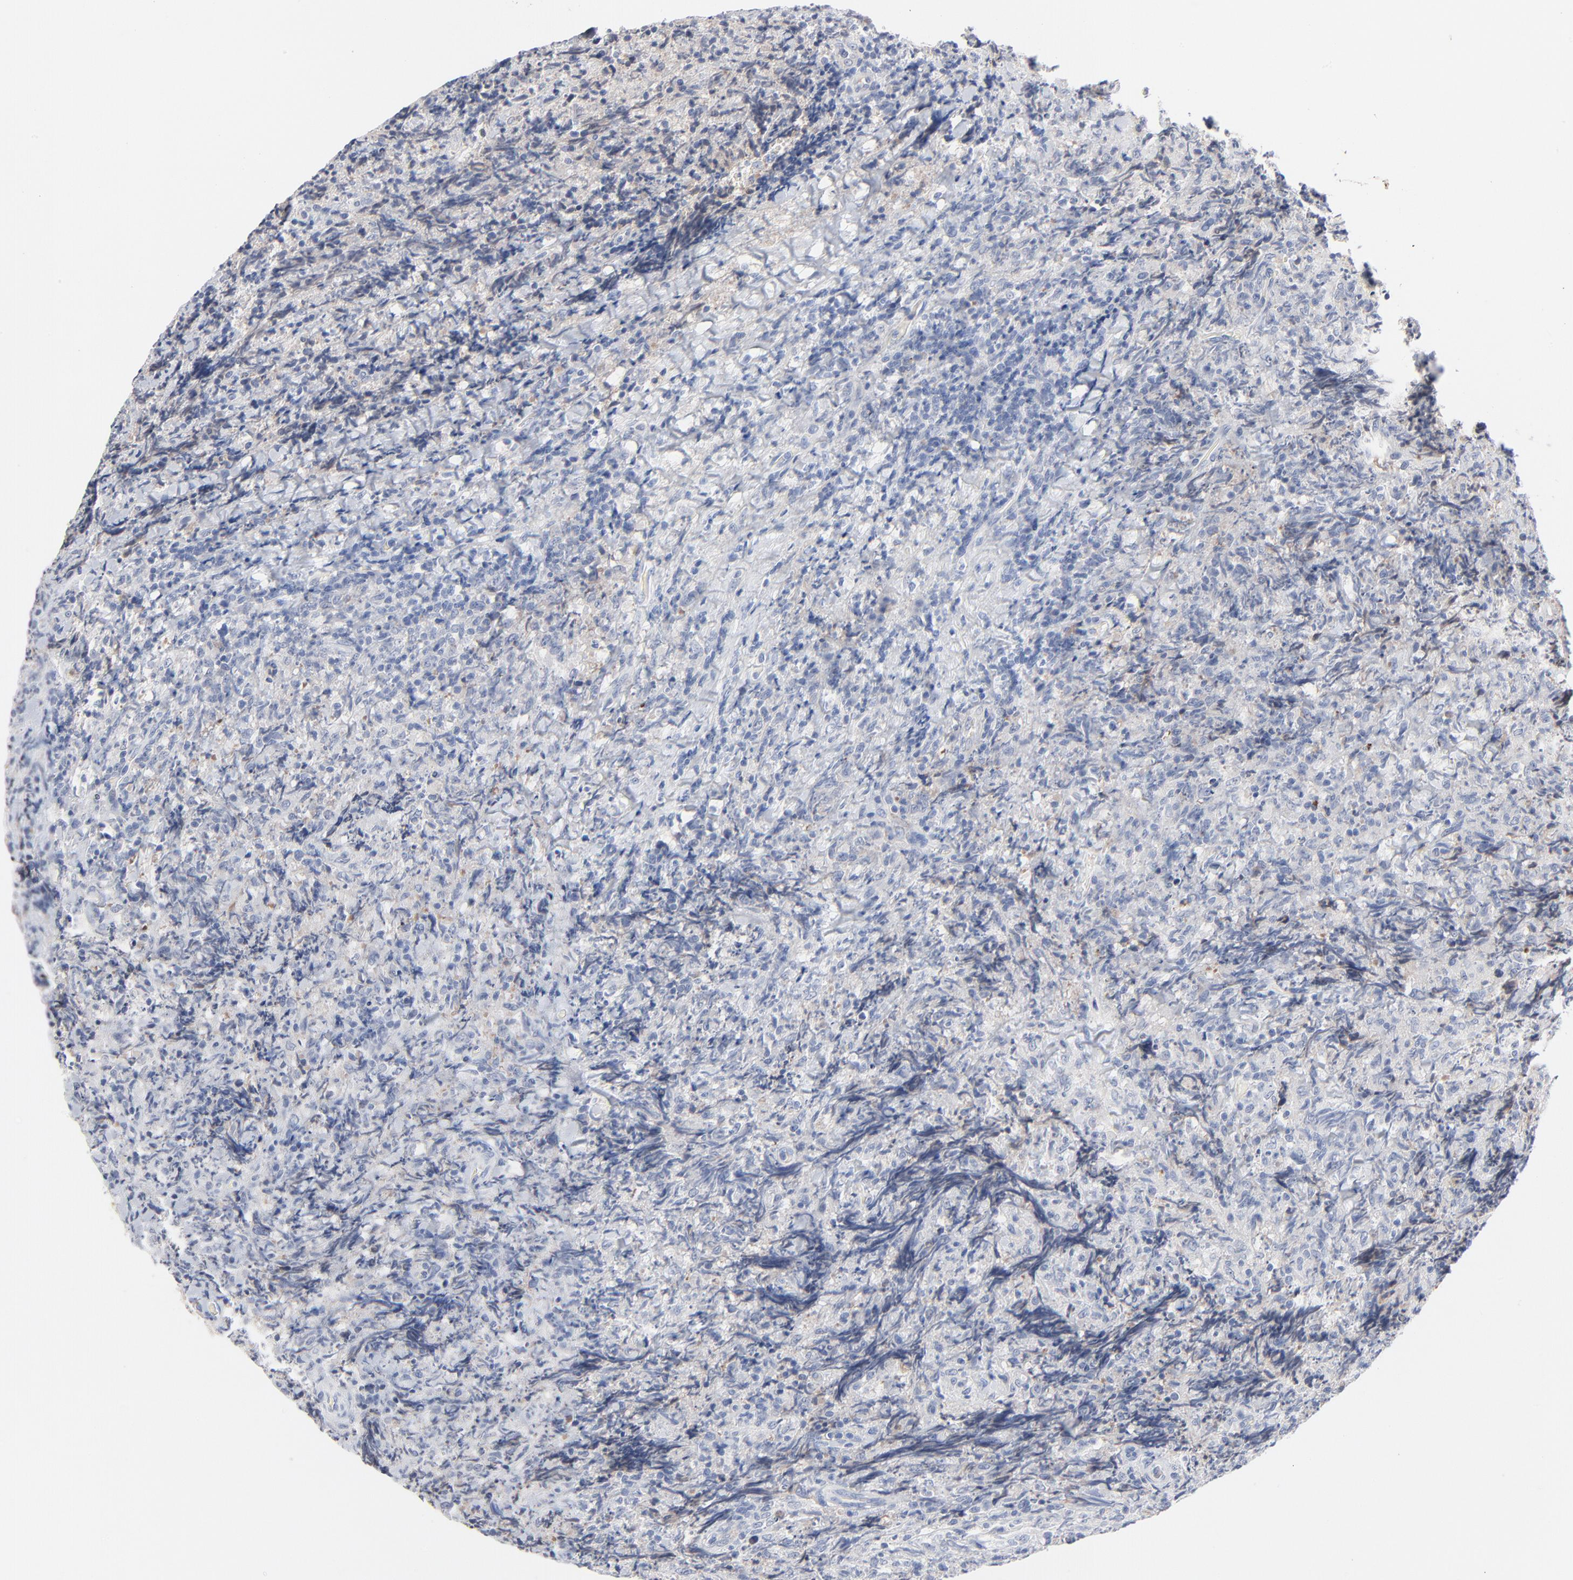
{"staining": {"intensity": "negative", "quantity": "none", "location": "none"}, "tissue": "lymphoma", "cell_type": "Tumor cells", "image_type": "cancer", "snomed": [{"axis": "morphology", "description": "Malignant lymphoma, non-Hodgkin's type, High grade"}, {"axis": "topography", "description": "Tonsil"}], "caption": "Immunohistochemical staining of lymphoma shows no significant positivity in tumor cells.", "gene": "SERPINA4", "patient": {"sex": "female", "age": 36}}